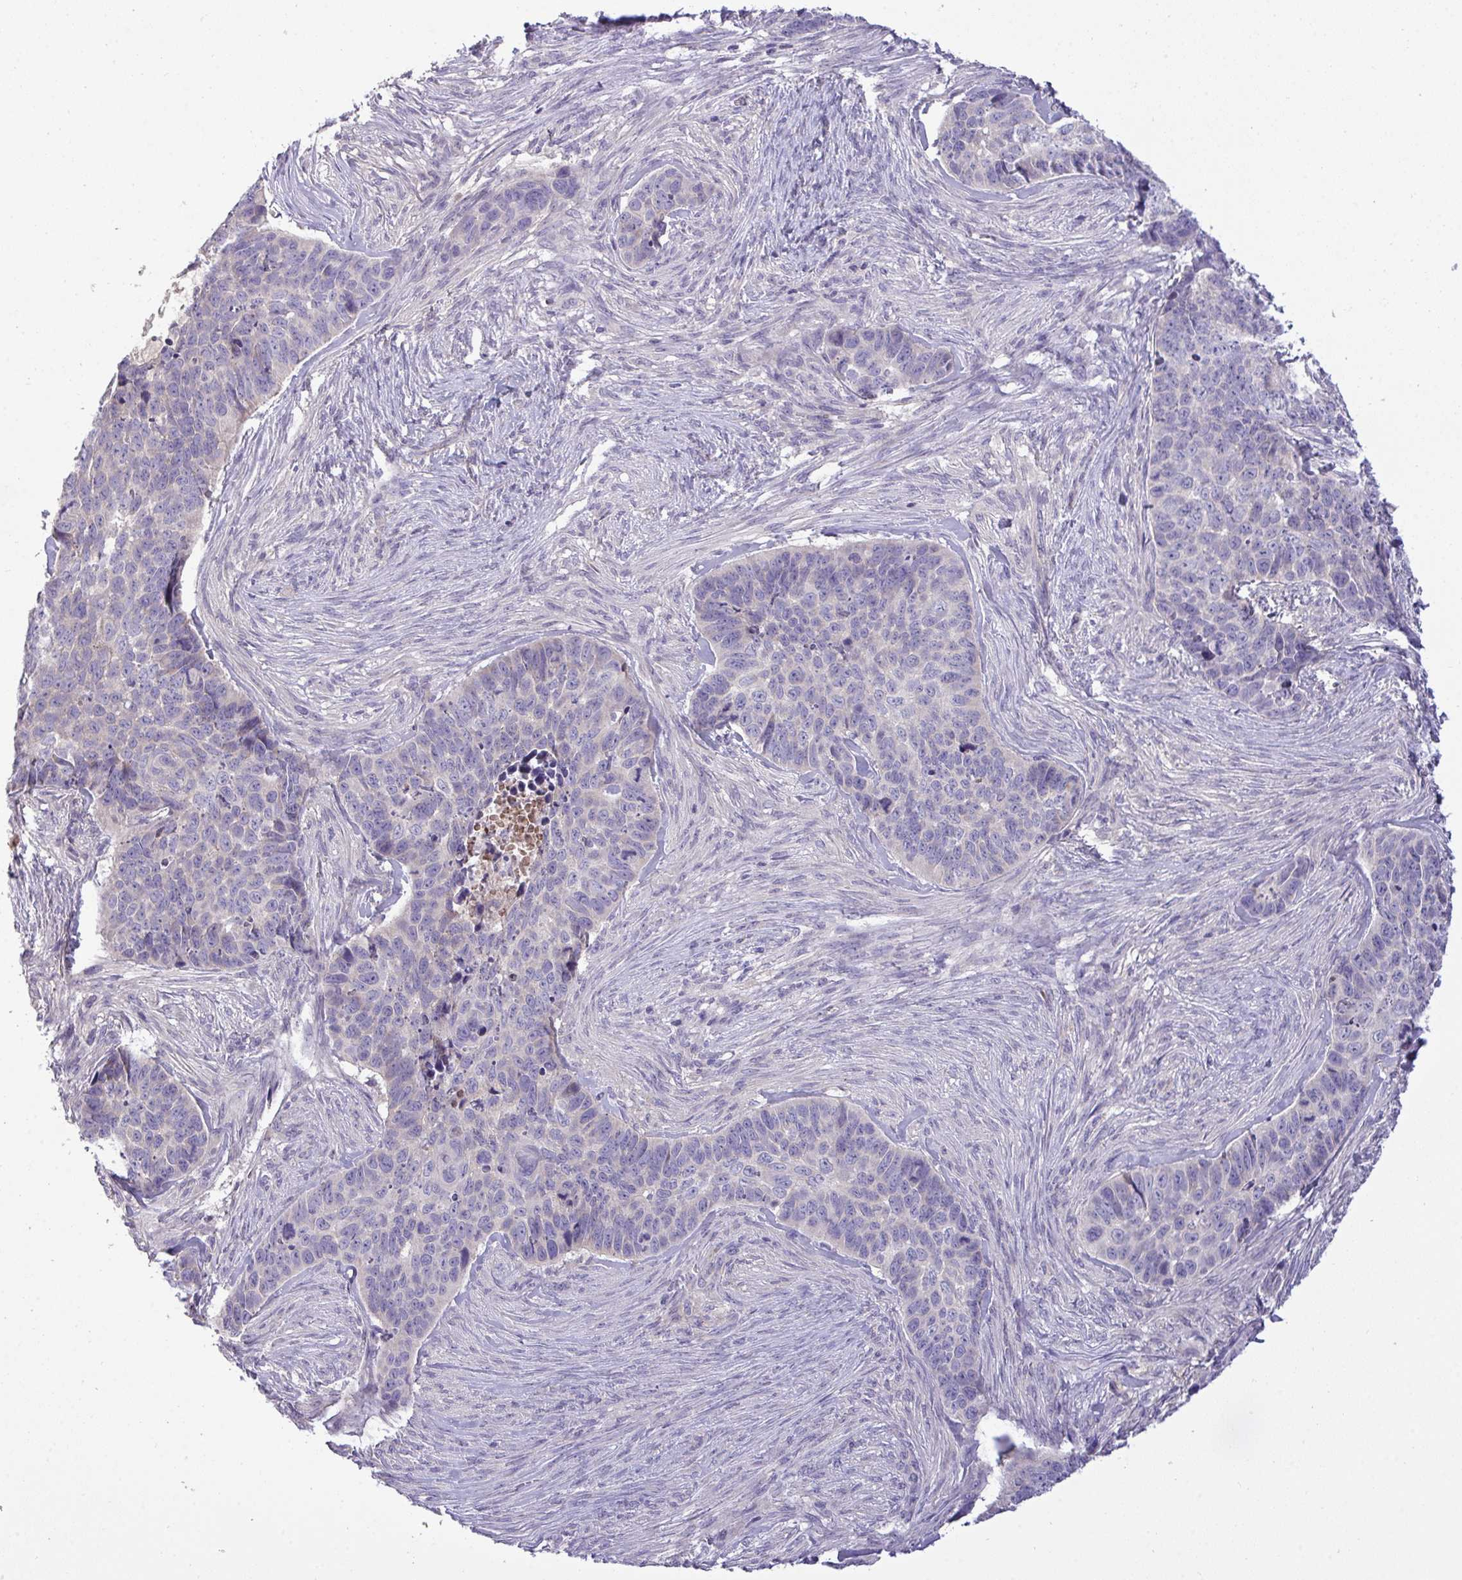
{"staining": {"intensity": "negative", "quantity": "none", "location": "none"}, "tissue": "skin cancer", "cell_type": "Tumor cells", "image_type": "cancer", "snomed": [{"axis": "morphology", "description": "Basal cell carcinoma"}, {"axis": "topography", "description": "Skin"}], "caption": "Immunohistochemistry micrograph of human basal cell carcinoma (skin) stained for a protein (brown), which shows no staining in tumor cells.", "gene": "ZNF581", "patient": {"sex": "female", "age": 82}}